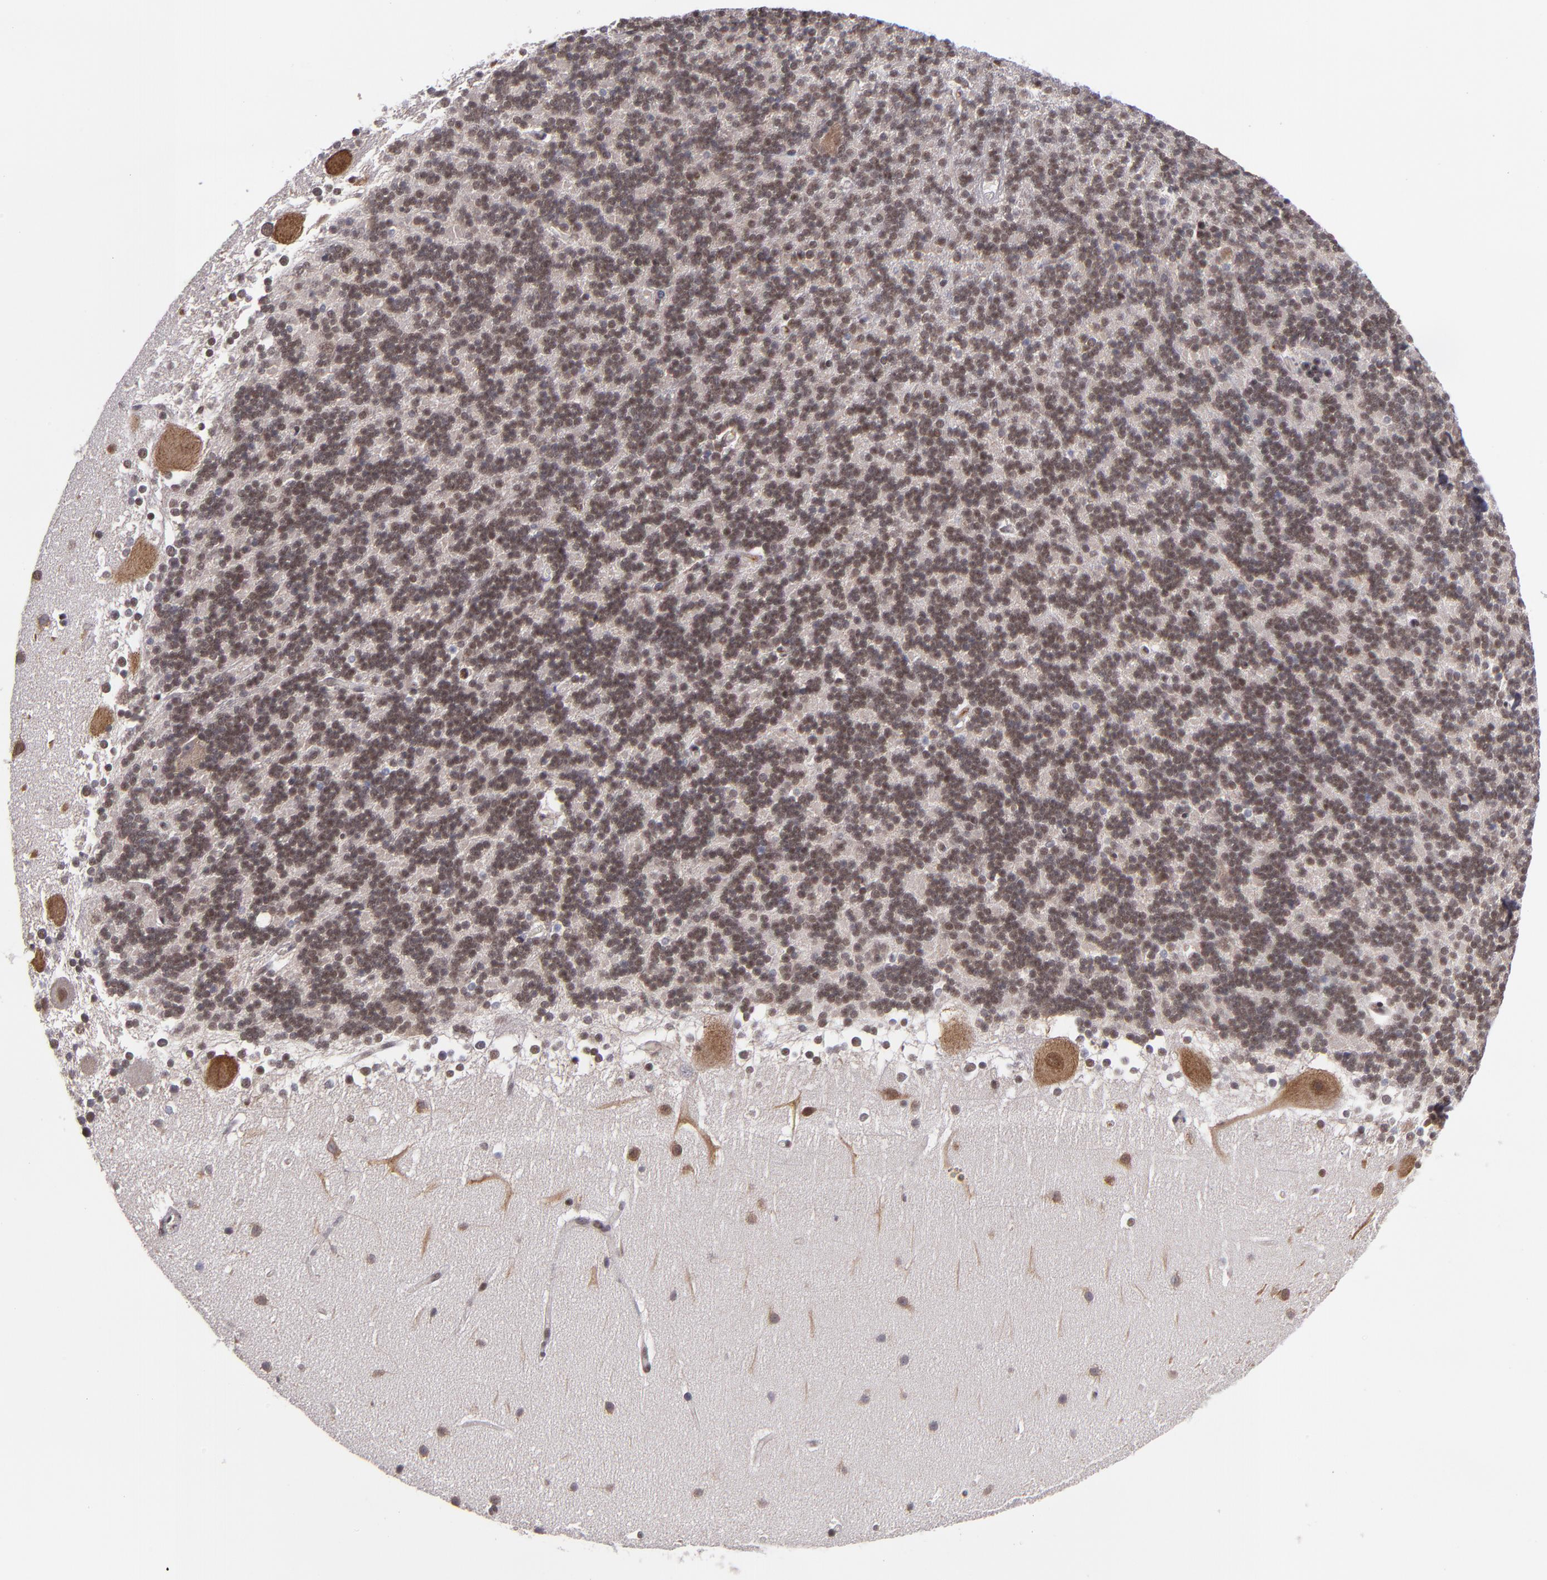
{"staining": {"intensity": "moderate", "quantity": ">75%", "location": "nuclear"}, "tissue": "cerebellum", "cell_type": "Cells in granular layer", "image_type": "normal", "snomed": [{"axis": "morphology", "description": "Normal tissue, NOS"}, {"axis": "topography", "description": "Cerebellum"}], "caption": "Cells in granular layer show medium levels of moderate nuclear staining in approximately >75% of cells in unremarkable human cerebellum.", "gene": "EP300", "patient": {"sex": "female", "age": 19}}